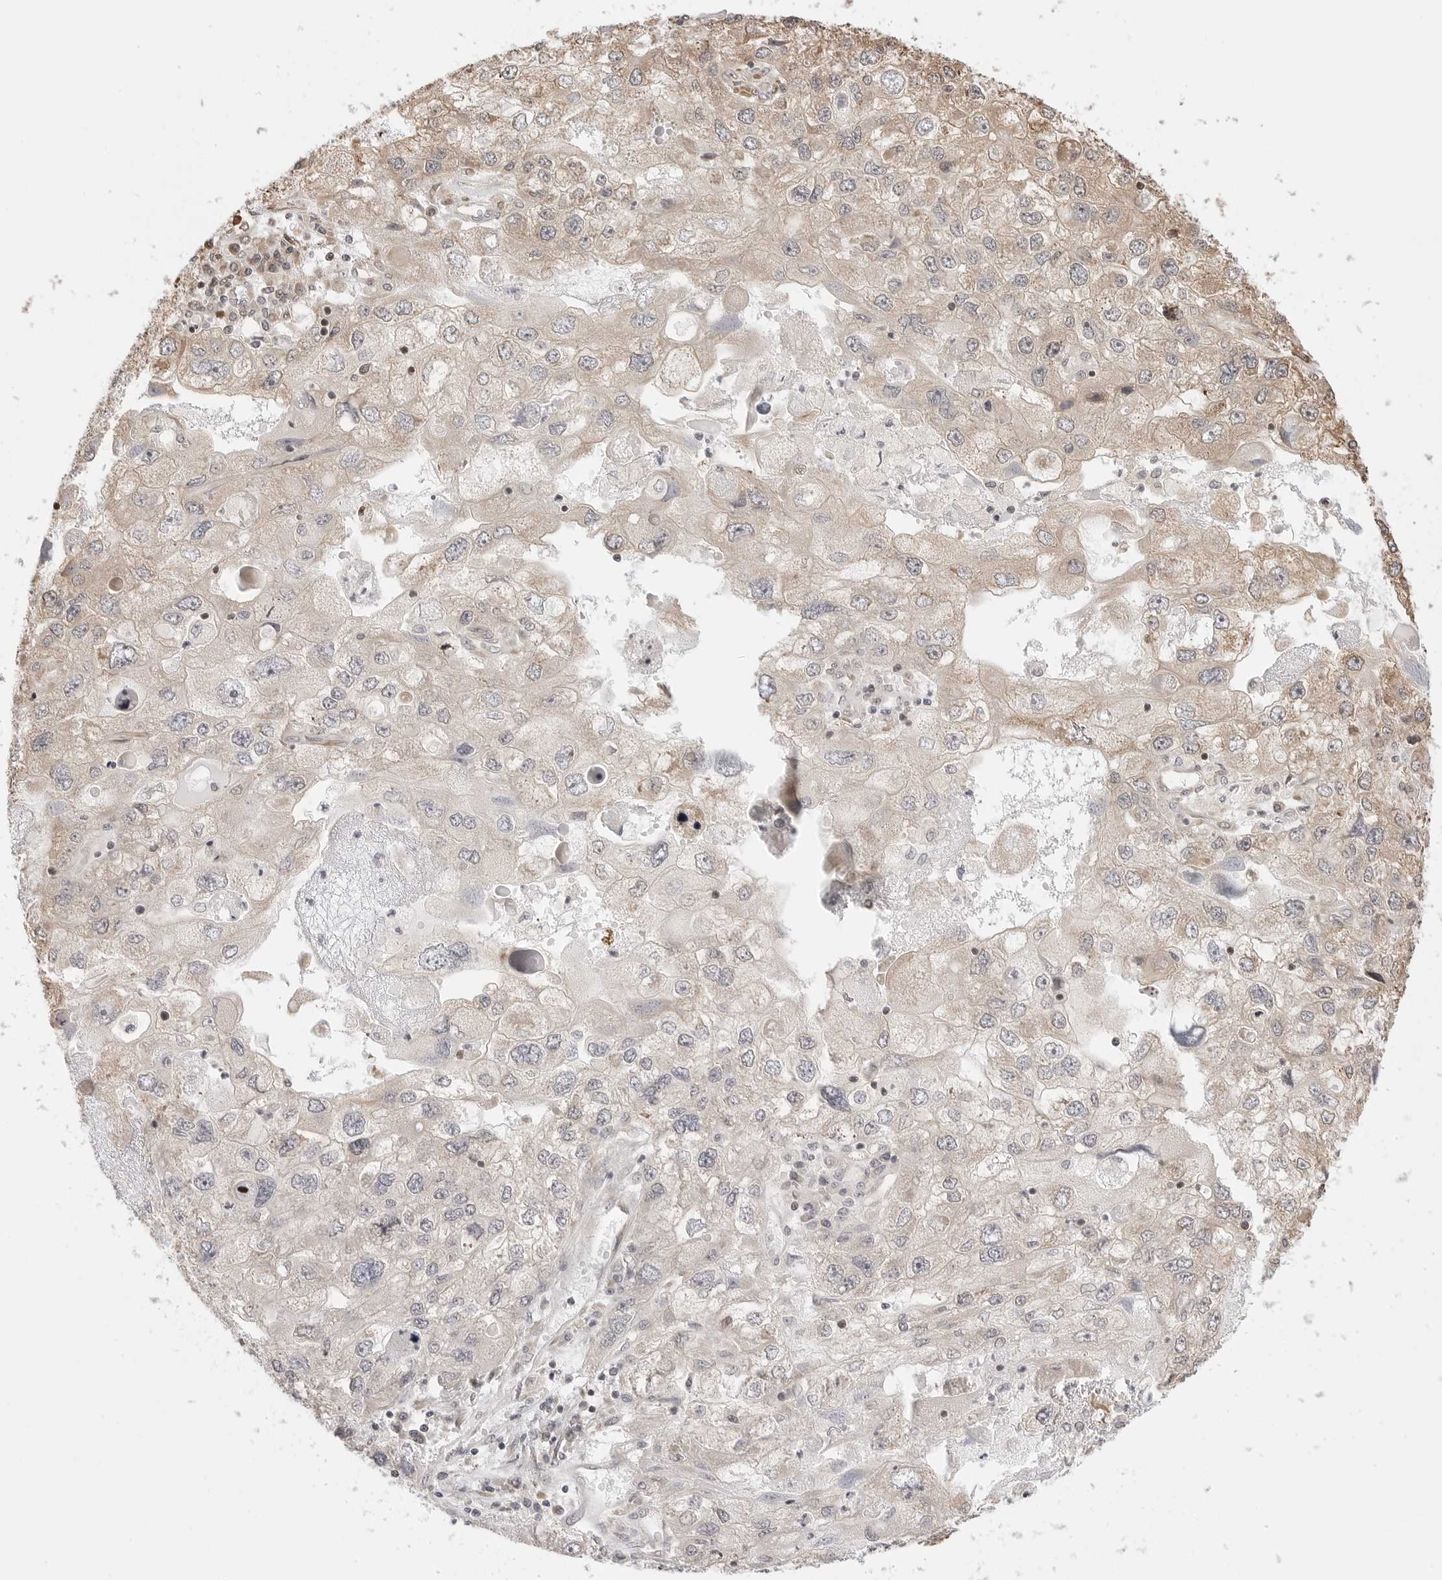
{"staining": {"intensity": "weak", "quantity": "<25%", "location": "cytoplasmic/membranous"}, "tissue": "endometrial cancer", "cell_type": "Tumor cells", "image_type": "cancer", "snomed": [{"axis": "morphology", "description": "Adenocarcinoma, NOS"}, {"axis": "topography", "description": "Endometrium"}], "caption": "The photomicrograph exhibits no staining of tumor cells in adenocarcinoma (endometrial). (DAB (3,3'-diaminobenzidine) IHC visualized using brightfield microscopy, high magnification).", "gene": "FKBP14", "patient": {"sex": "female", "age": 49}}